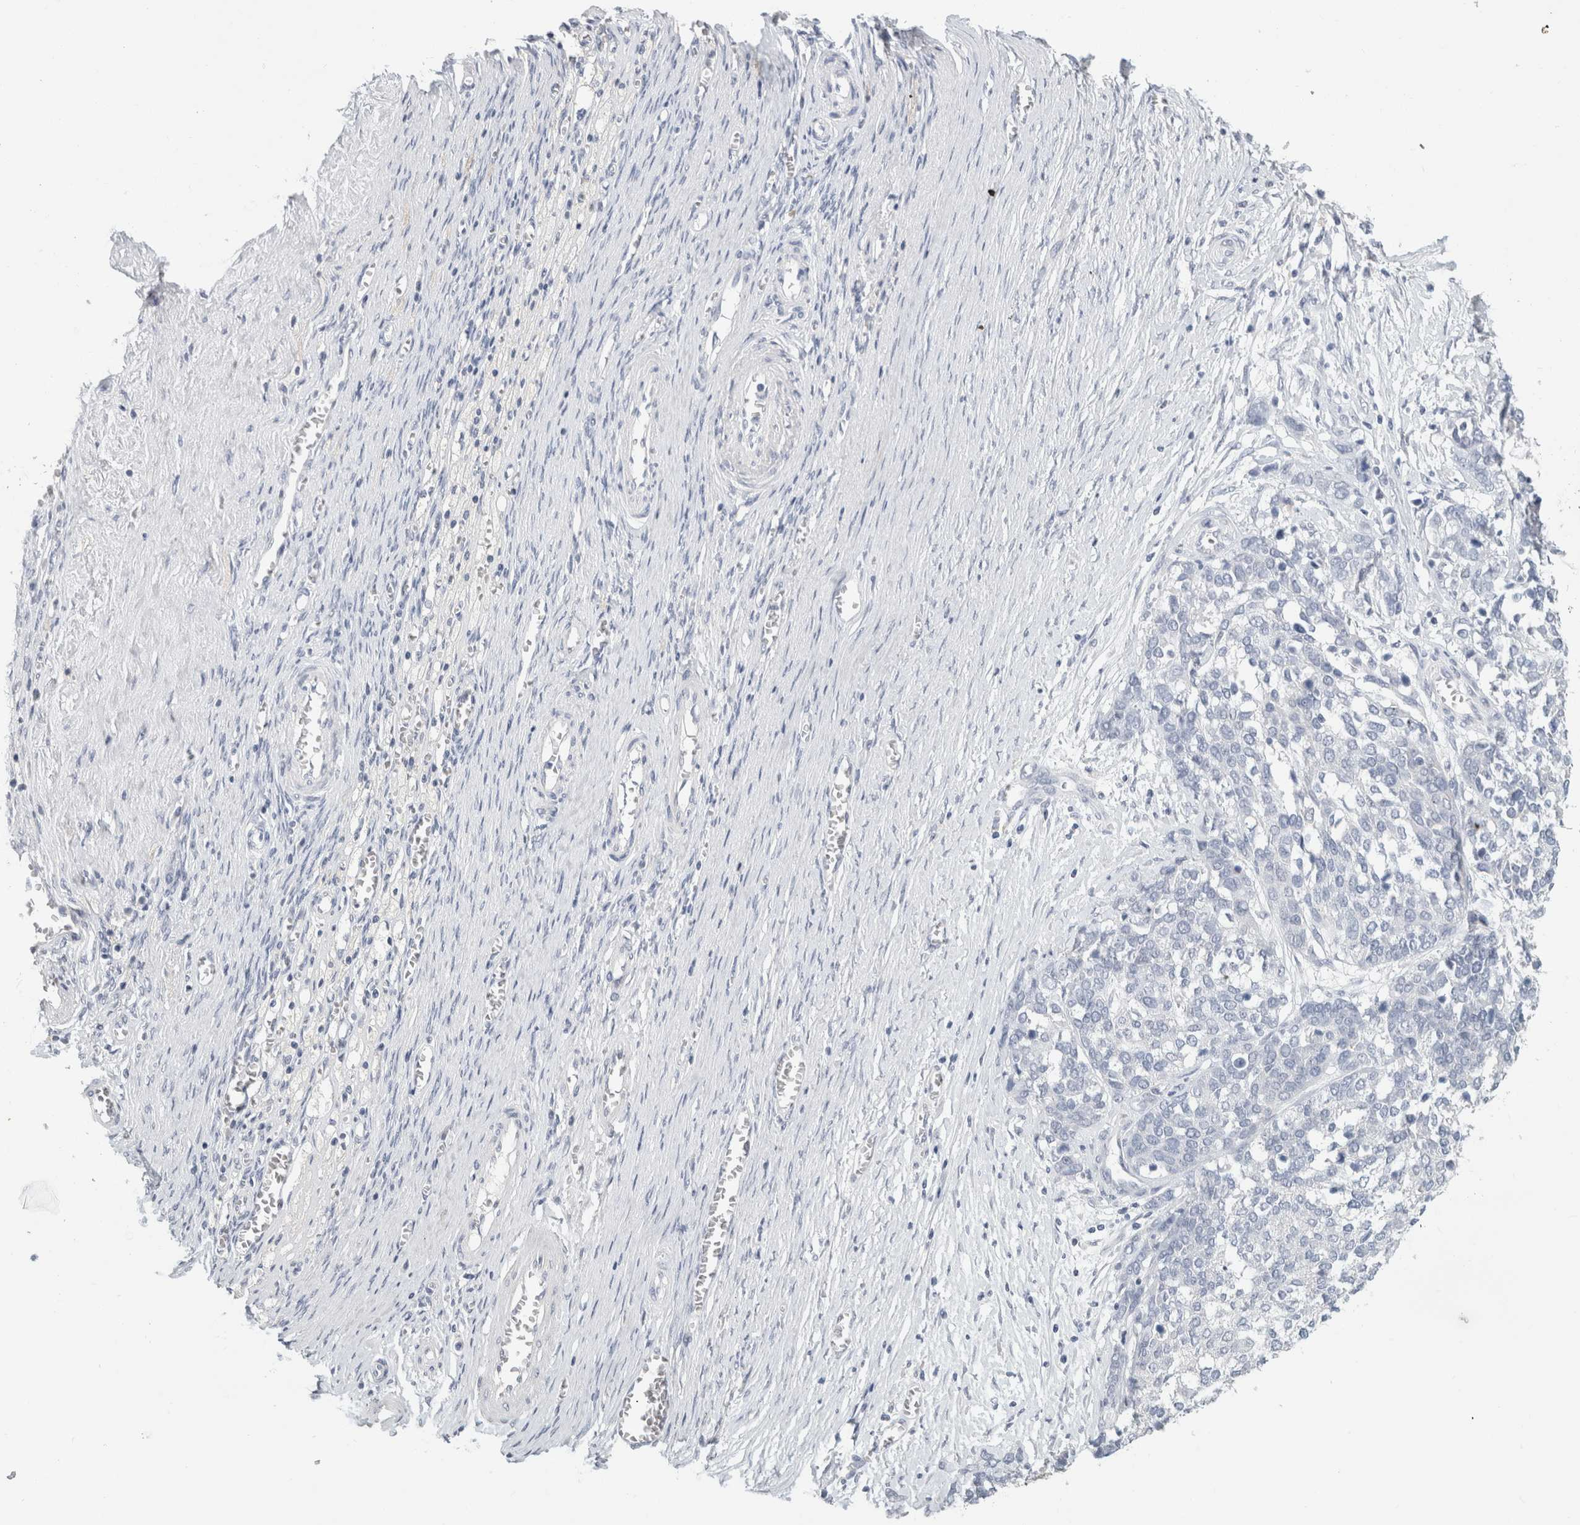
{"staining": {"intensity": "negative", "quantity": "none", "location": "none"}, "tissue": "ovarian cancer", "cell_type": "Tumor cells", "image_type": "cancer", "snomed": [{"axis": "morphology", "description": "Cystadenocarcinoma, serous, NOS"}, {"axis": "topography", "description": "Ovary"}], "caption": "Immunohistochemical staining of human ovarian cancer shows no significant expression in tumor cells.", "gene": "BCAN", "patient": {"sex": "female", "age": 44}}